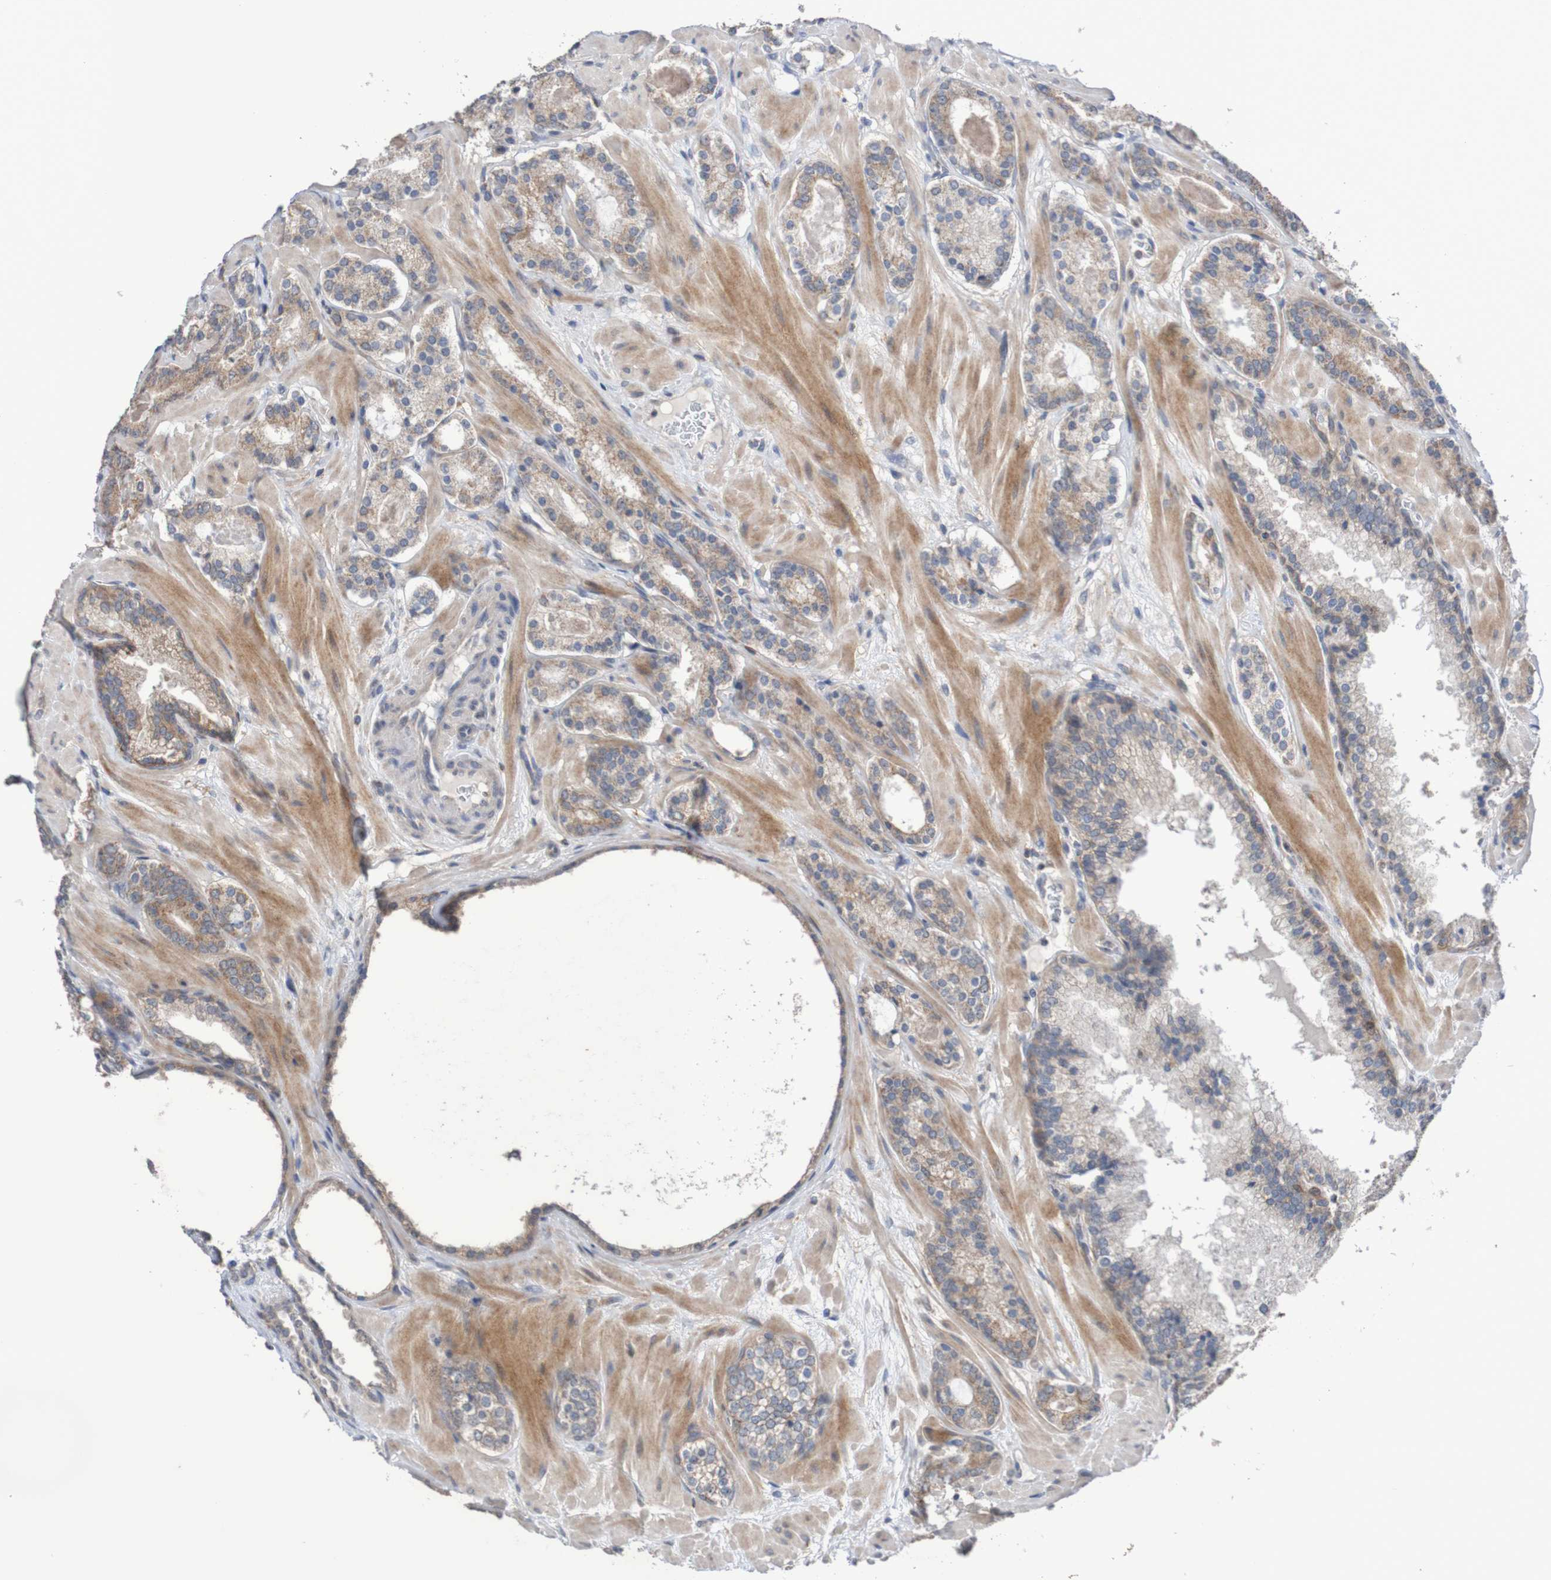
{"staining": {"intensity": "moderate", "quantity": "25%-75%", "location": "cytoplasmic/membranous"}, "tissue": "prostate cancer", "cell_type": "Tumor cells", "image_type": "cancer", "snomed": [{"axis": "morphology", "description": "Adenocarcinoma, Low grade"}, {"axis": "topography", "description": "Prostate"}], "caption": "This is an image of IHC staining of prostate adenocarcinoma (low-grade), which shows moderate positivity in the cytoplasmic/membranous of tumor cells.", "gene": "C3orf18", "patient": {"sex": "male", "age": 63}}